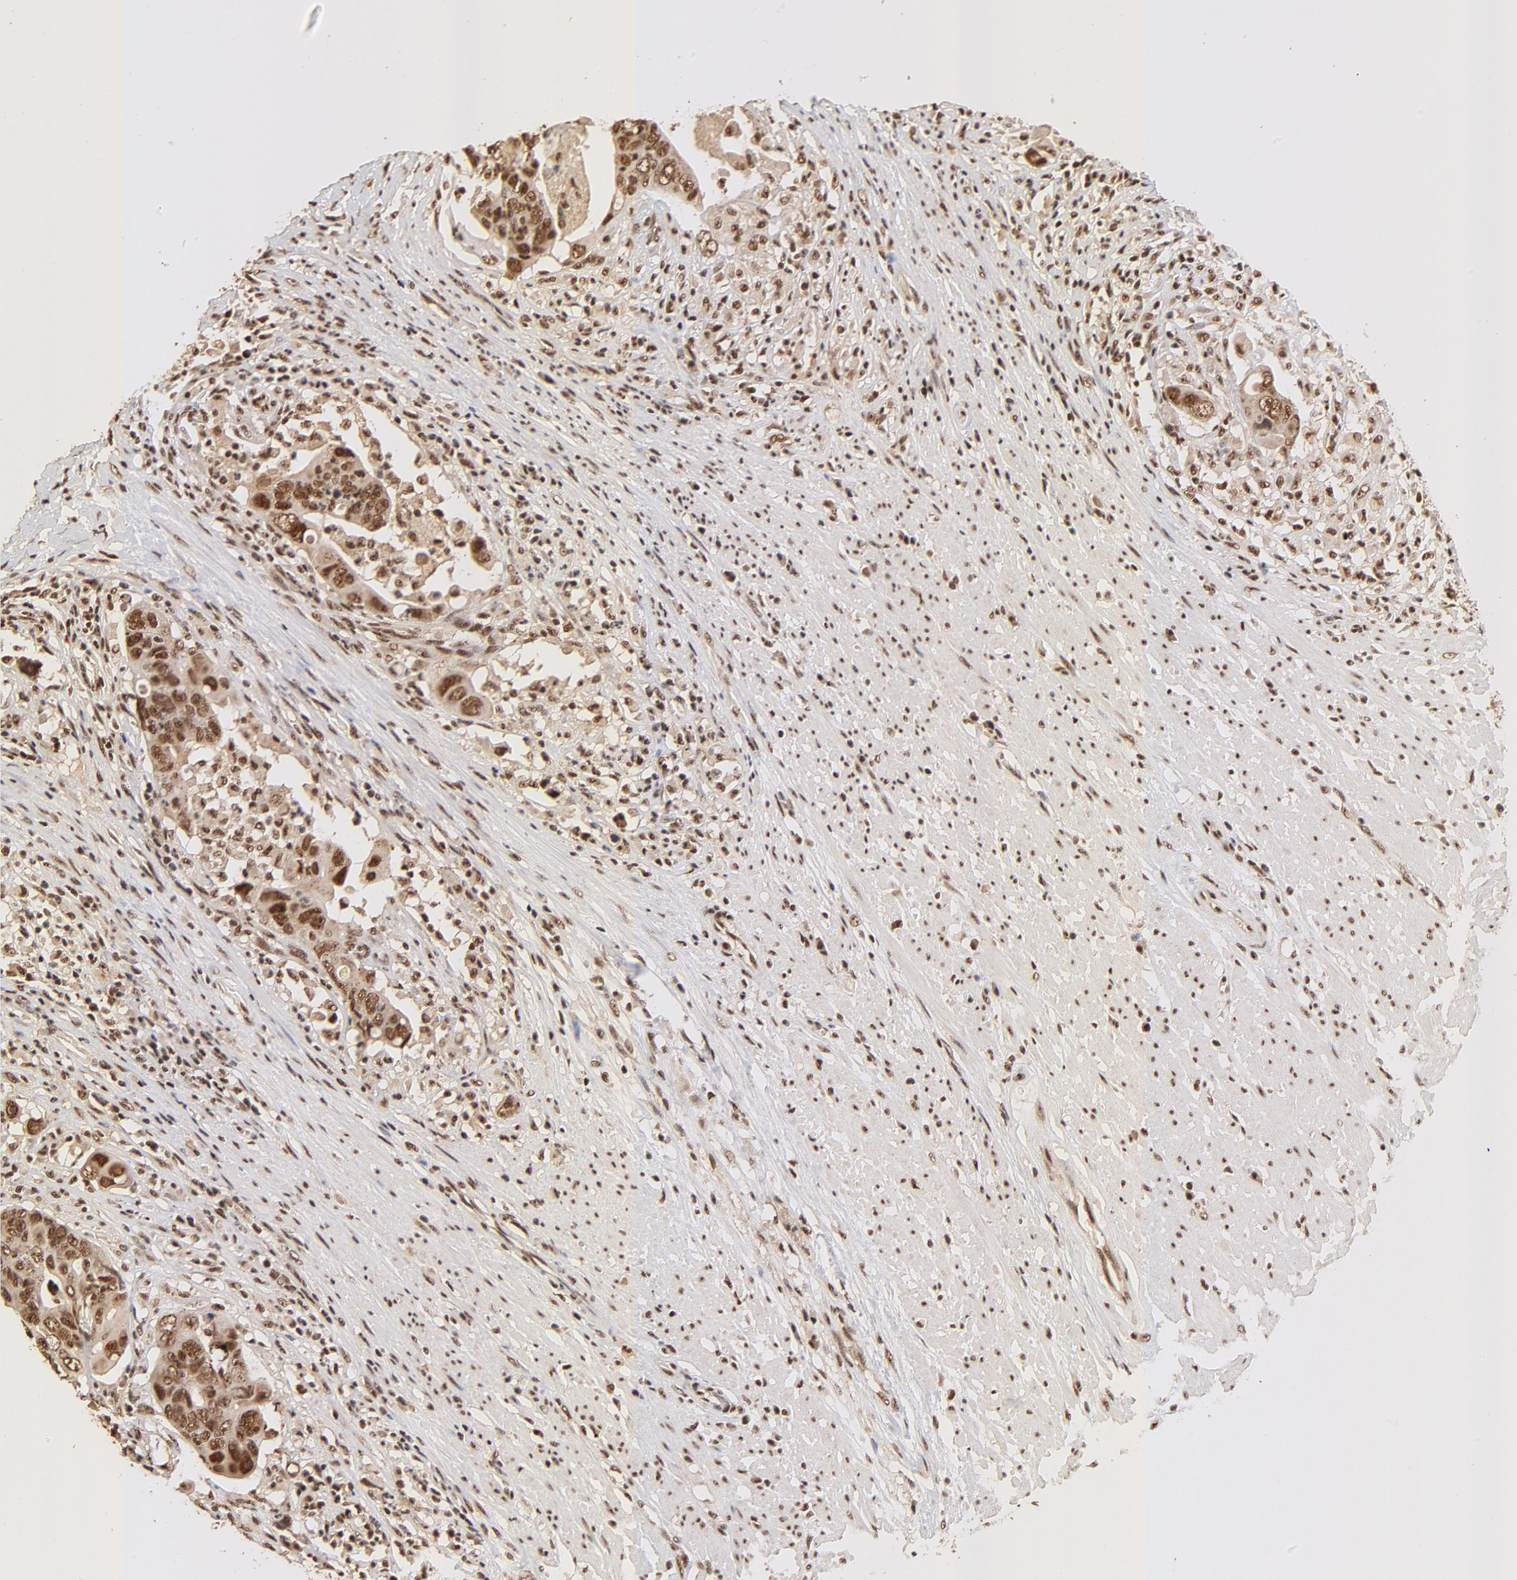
{"staining": {"intensity": "strong", "quantity": ">75%", "location": "cytoplasmic/membranous,nuclear"}, "tissue": "colorectal cancer", "cell_type": "Tumor cells", "image_type": "cancer", "snomed": [{"axis": "morphology", "description": "Adenocarcinoma, NOS"}, {"axis": "topography", "description": "Rectum"}], "caption": "This micrograph reveals IHC staining of human colorectal cancer (adenocarcinoma), with high strong cytoplasmic/membranous and nuclear expression in about >75% of tumor cells.", "gene": "MED12", "patient": {"sex": "male", "age": 53}}